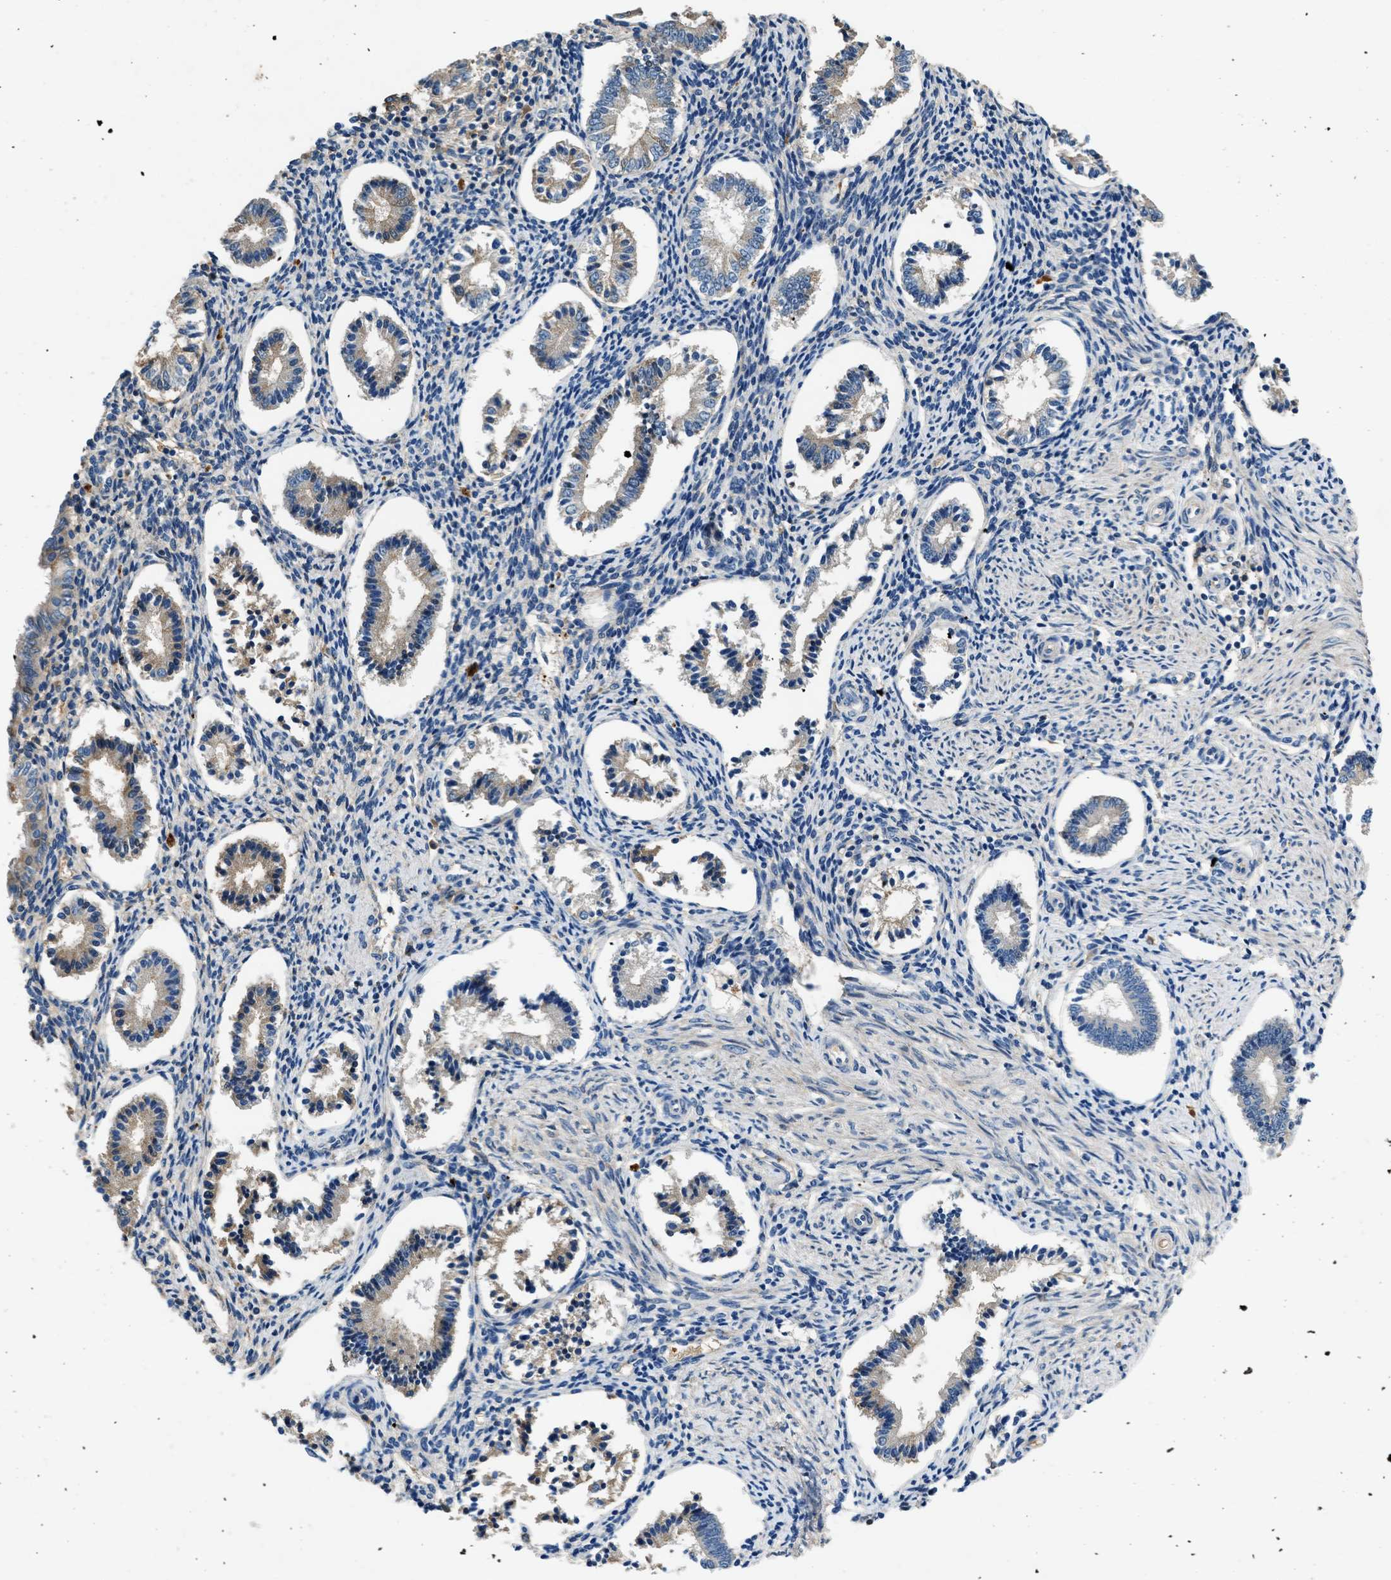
{"staining": {"intensity": "weak", "quantity": "<25%", "location": "cytoplasmic/membranous"}, "tissue": "endometrium", "cell_type": "Cells in endometrial stroma", "image_type": "normal", "snomed": [{"axis": "morphology", "description": "Normal tissue, NOS"}, {"axis": "topography", "description": "Endometrium"}], "caption": "The histopathology image demonstrates no staining of cells in endometrial stroma in normal endometrium. (Stains: DAB immunohistochemistry with hematoxylin counter stain, Microscopy: brightfield microscopy at high magnification).", "gene": "RWDD2B", "patient": {"sex": "female", "age": 42}}